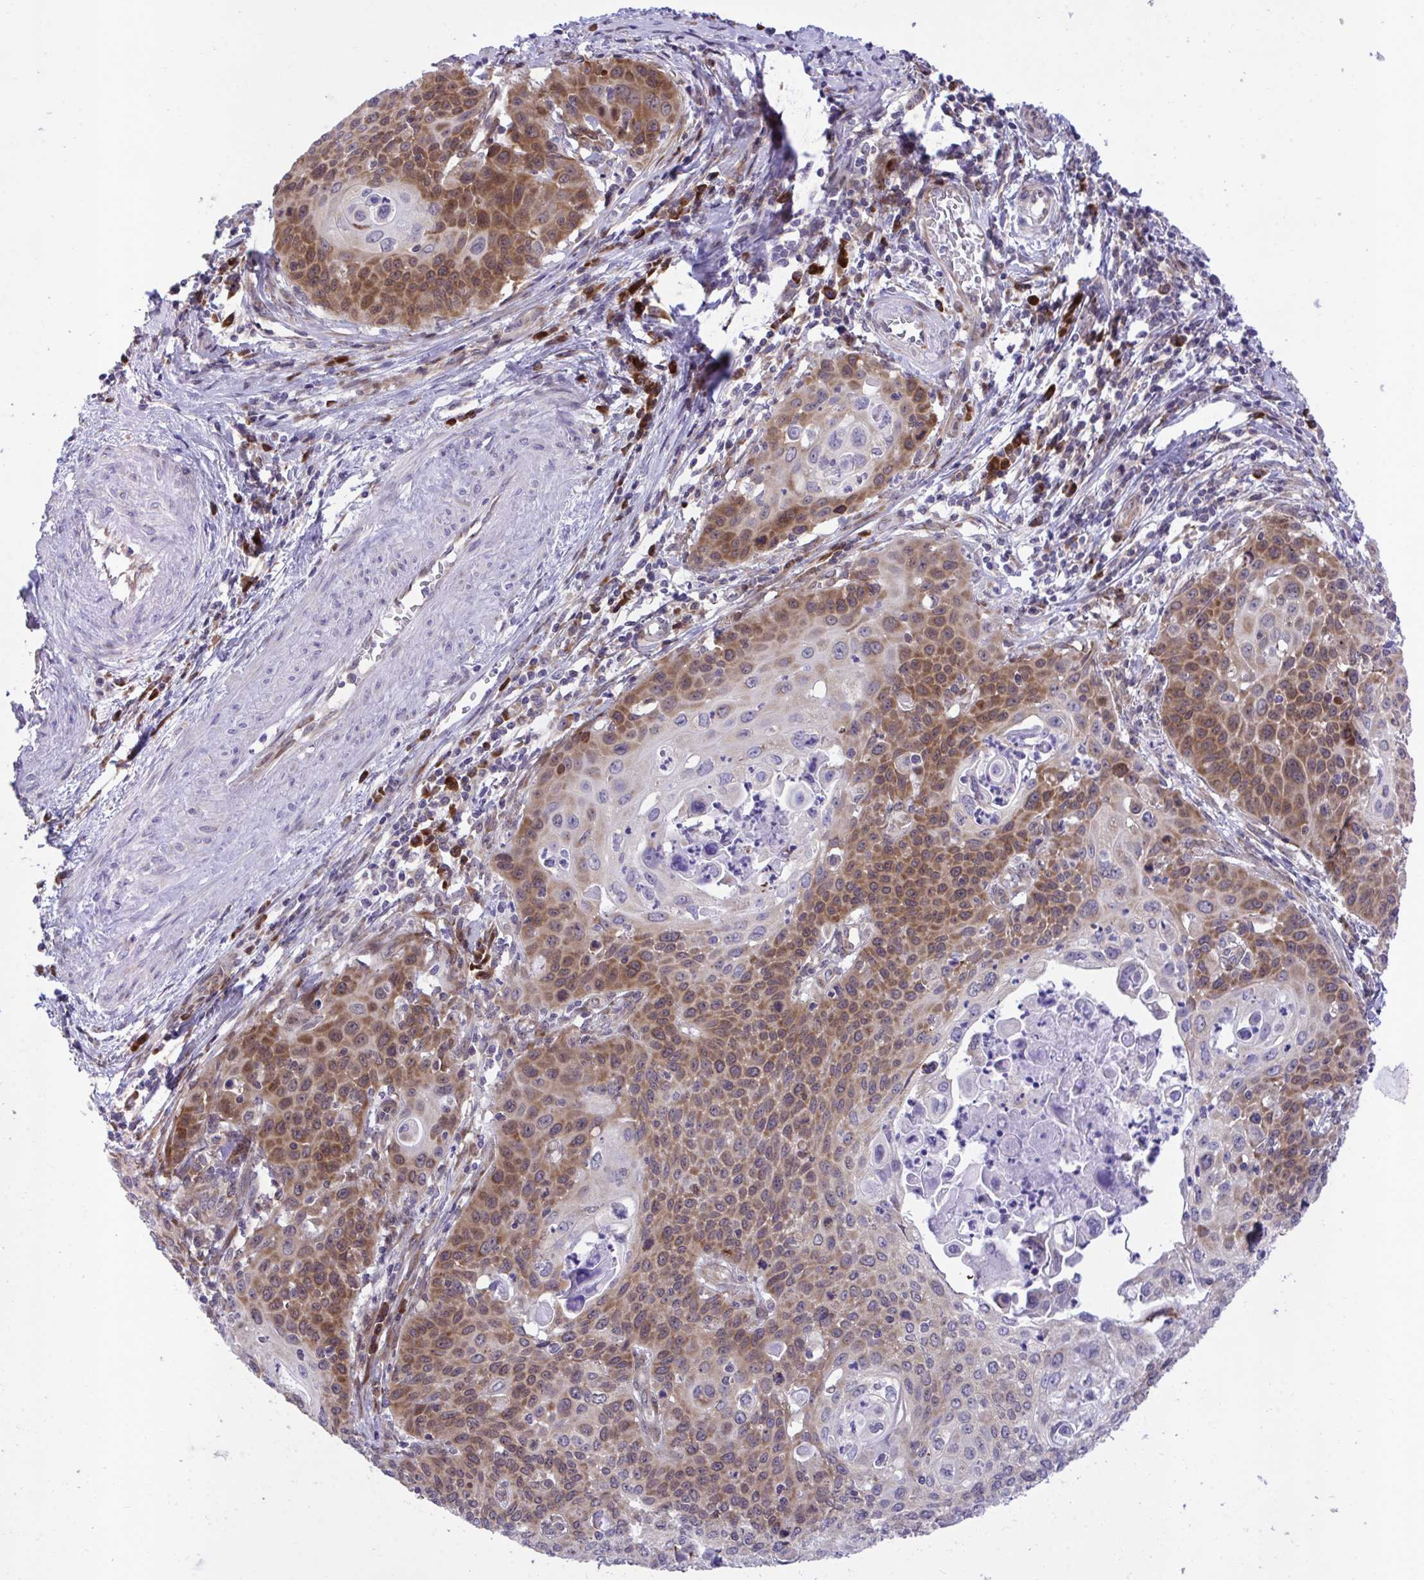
{"staining": {"intensity": "moderate", "quantity": ">75%", "location": "cytoplasmic/membranous,nuclear"}, "tissue": "cervical cancer", "cell_type": "Tumor cells", "image_type": "cancer", "snomed": [{"axis": "morphology", "description": "Squamous cell carcinoma, NOS"}, {"axis": "topography", "description": "Cervix"}], "caption": "Moderate cytoplasmic/membranous and nuclear staining for a protein is identified in about >75% of tumor cells of squamous cell carcinoma (cervical) using immunohistochemistry.", "gene": "RPS15", "patient": {"sex": "female", "age": 65}}